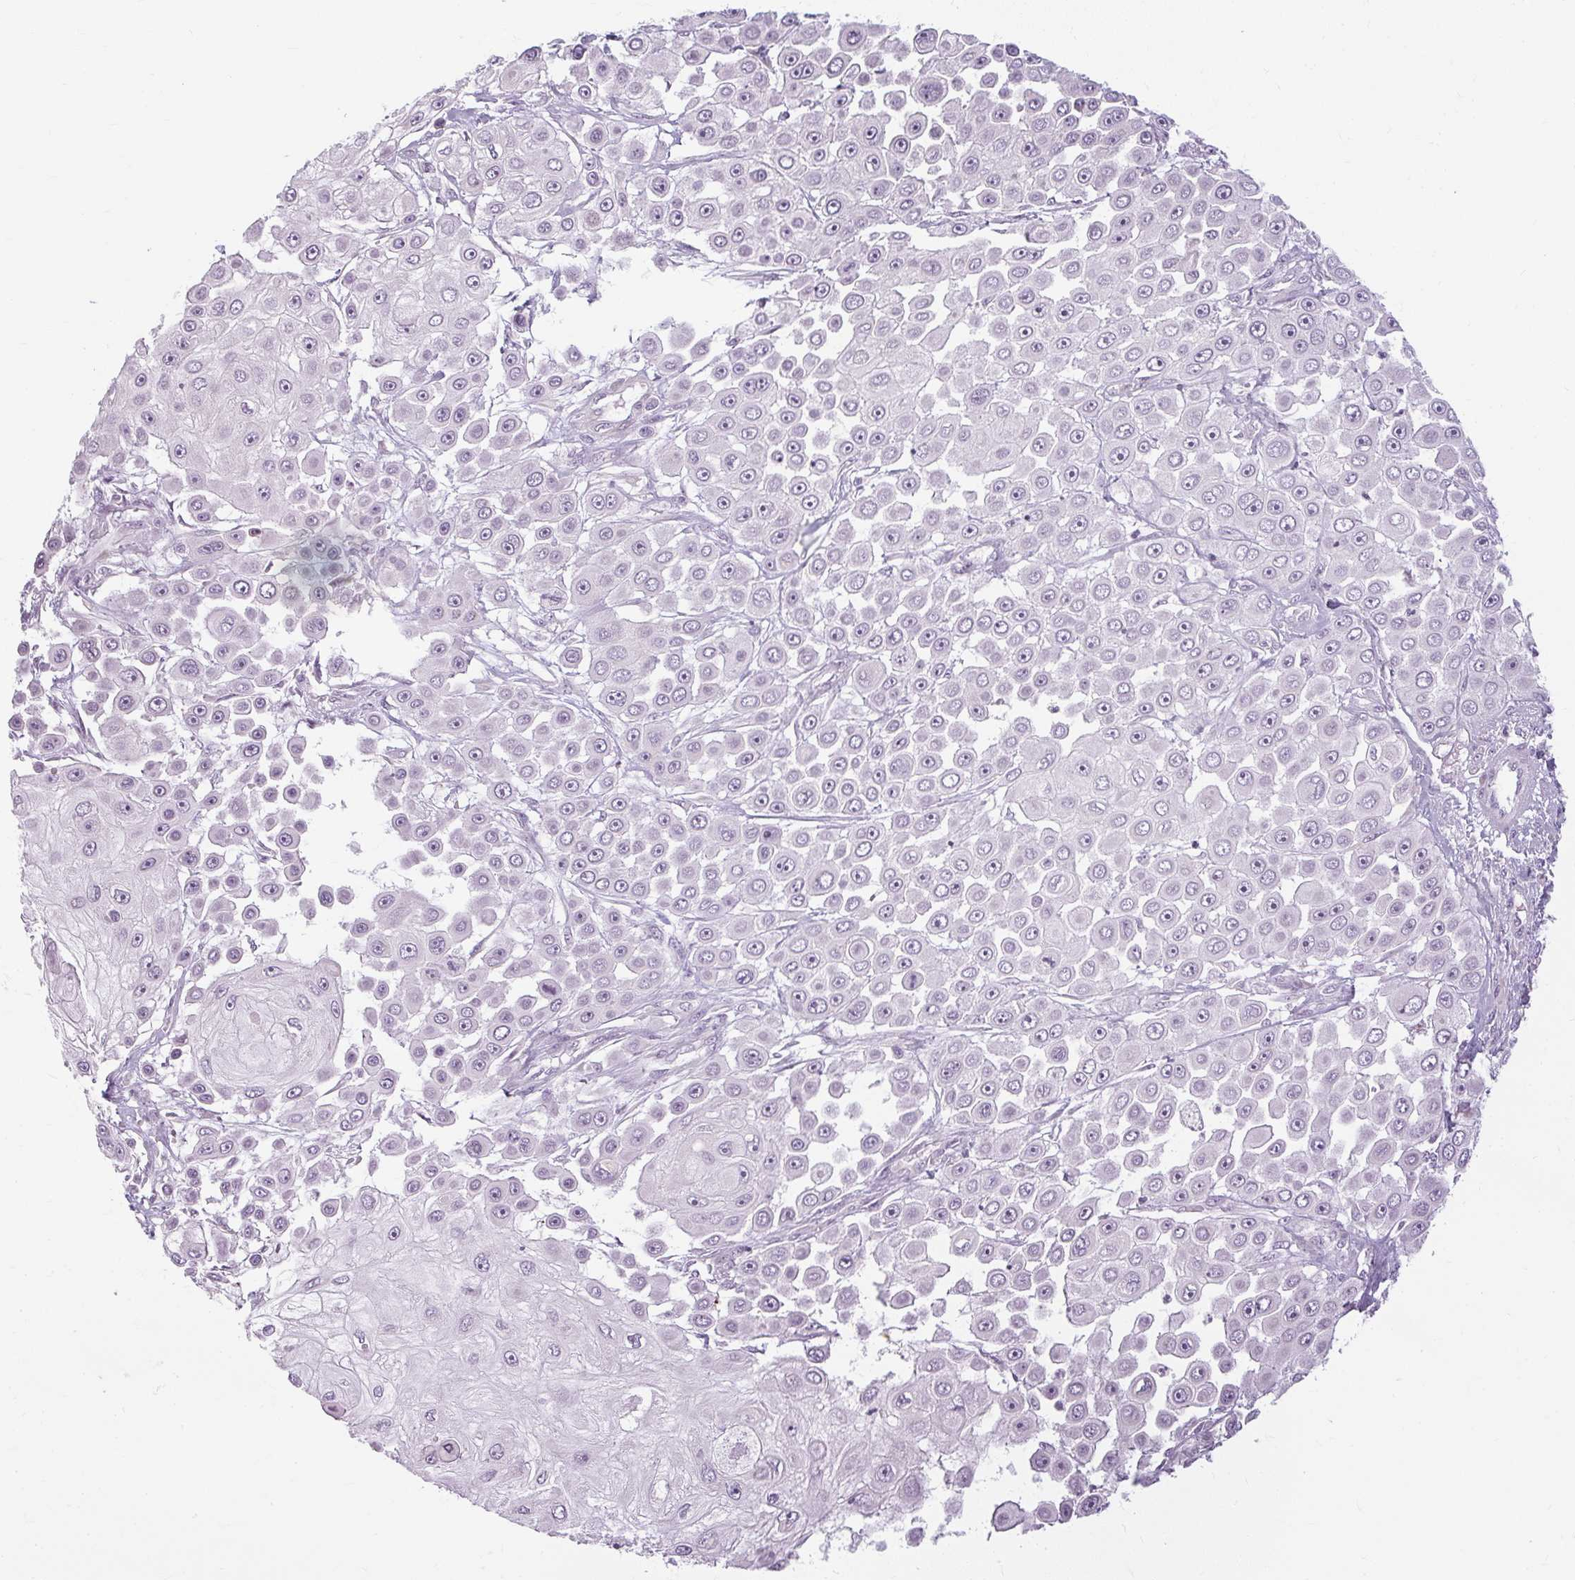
{"staining": {"intensity": "negative", "quantity": "none", "location": "none"}, "tissue": "skin cancer", "cell_type": "Tumor cells", "image_type": "cancer", "snomed": [{"axis": "morphology", "description": "Squamous cell carcinoma, NOS"}, {"axis": "topography", "description": "Skin"}], "caption": "A photomicrograph of human skin cancer is negative for staining in tumor cells.", "gene": "ZFYVE26", "patient": {"sex": "male", "age": 67}}